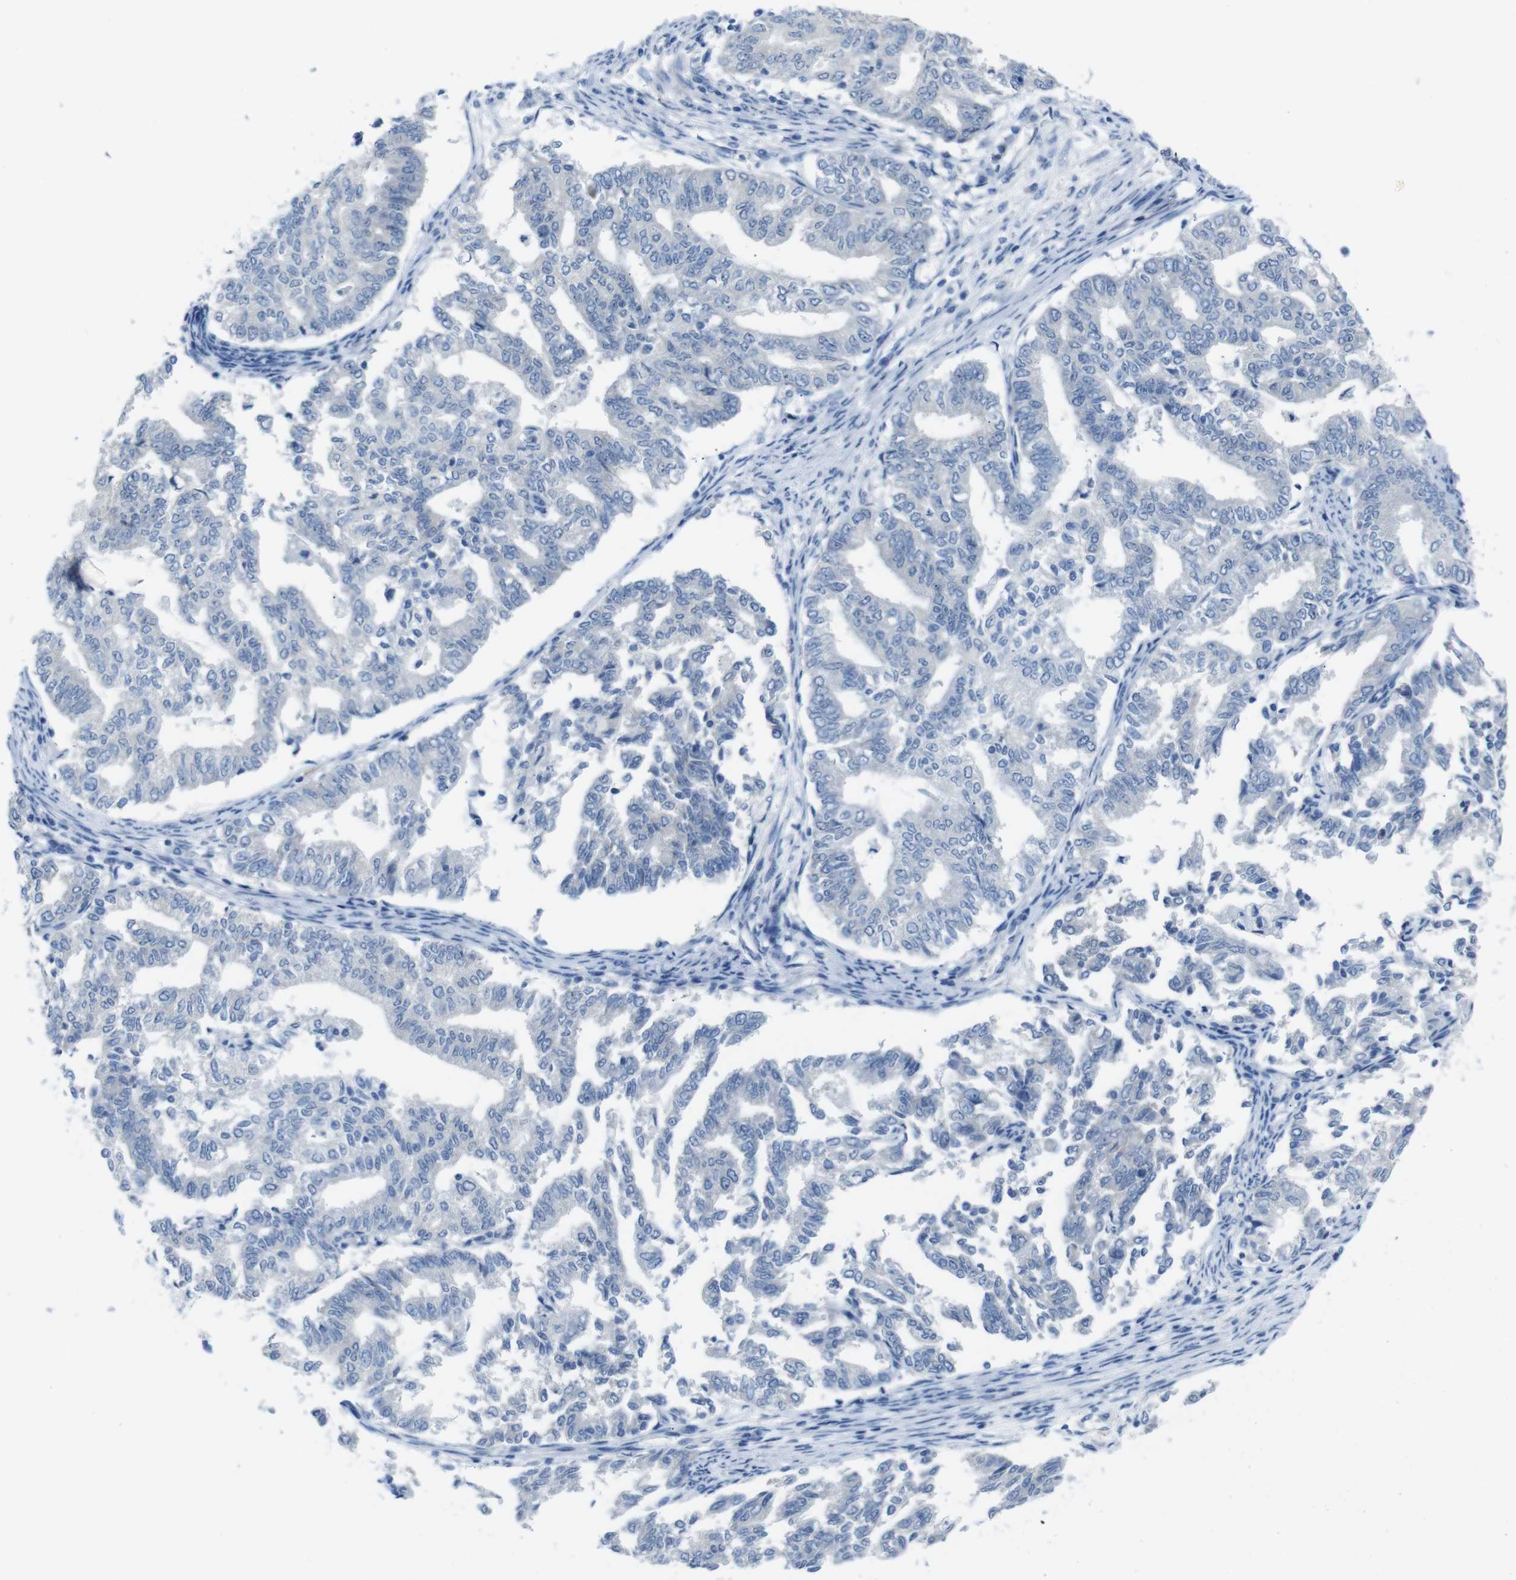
{"staining": {"intensity": "negative", "quantity": "none", "location": "none"}, "tissue": "endometrial cancer", "cell_type": "Tumor cells", "image_type": "cancer", "snomed": [{"axis": "morphology", "description": "Adenocarcinoma, NOS"}, {"axis": "topography", "description": "Endometrium"}], "caption": "Immunohistochemical staining of endometrial cancer displays no significant positivity in tumor cells. The staining is performed using DAB (3,3'-diaminobenzidine) brown chromogen with nuclei counter-stained in using hematoxylin.", "gene": "C1orf210", "patient": {"sex": "female", "age": 79}}